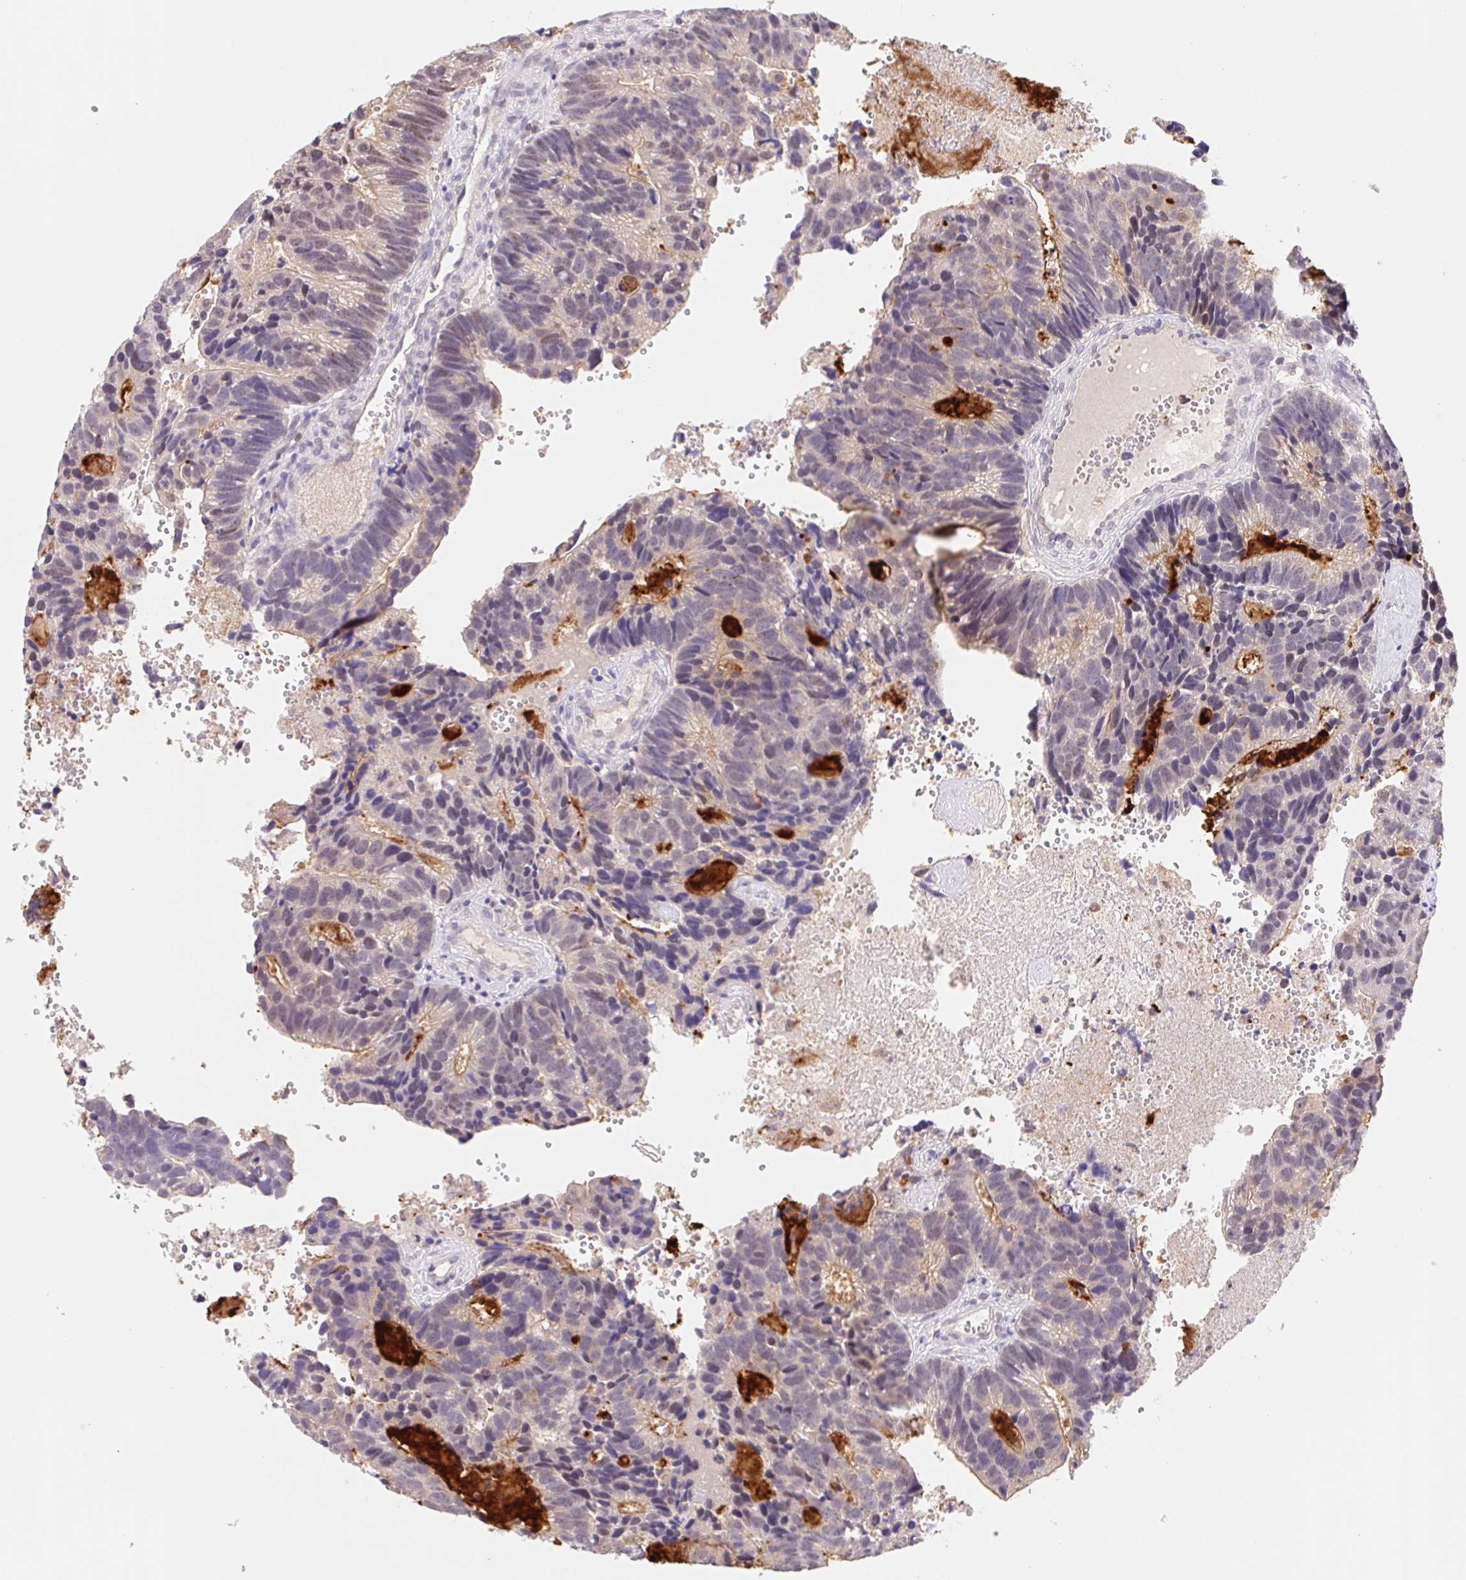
{"staining": {"intensity": "weak", "quantity": "<25%", "location": "nuclear"}, "tissue": "head and neck cancer", "cell_type": "Tumor cells", "image_type": "cancer", "snomed": [{"axis": "morphology", "description": "Adenocarcinoma, NOS"}, {"axis": "topography", "description": "Head-Neck"}], "caption": "Tumor cells are negative for brown protein staining in head and neck adenocarcinoma. (Brightfield microscopy of DAB (3,3'-diaminobenzidine) IHC at high magnification).", "gene": "L3MBTL4", "patient": {"sex": "male", "age": 62}}